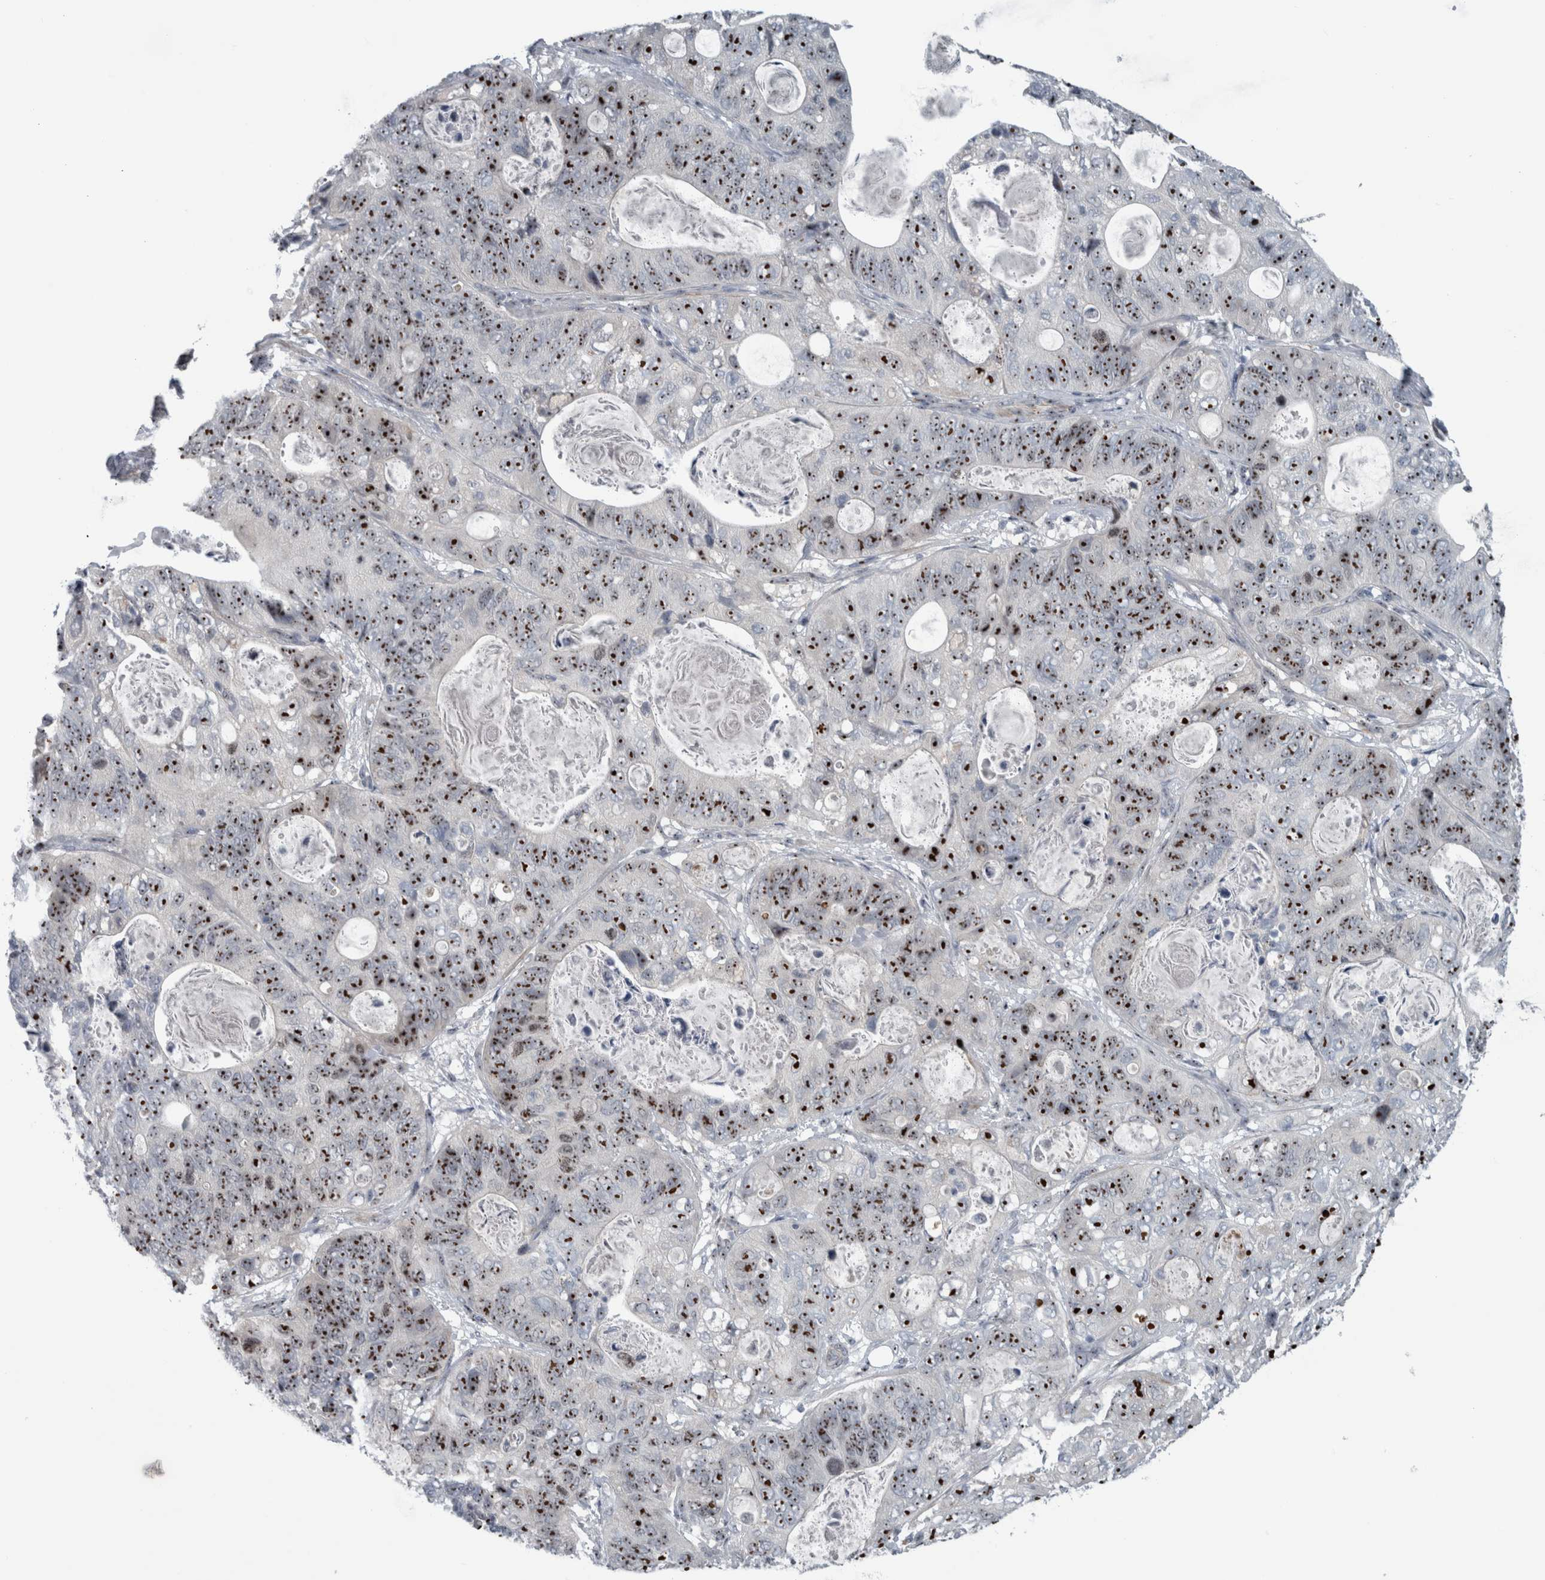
{"staining": {"intensity": "strong", "quantity": ">75%", "location": "nuclear"}, "tissue": "stomach cancer", "cell_type": "Tumor cells", "image_type": "cancer", "snomed": [{"axis": "morphology", "description": "Normal tissue, NOS"}, {"axis": "morphology", "description": "Adenocarcinoma, NOS"}, {"axis": "topography", "description": "Stomach"}], "caption": "The photomicrograph displays immunohistochemical staining of stomach adenocarcinoma. There is strong nuclear expression is present in approximately >75% of tumor cells.", "gene": "UTP6", "patient": {"sex": "female", "age": 89}}